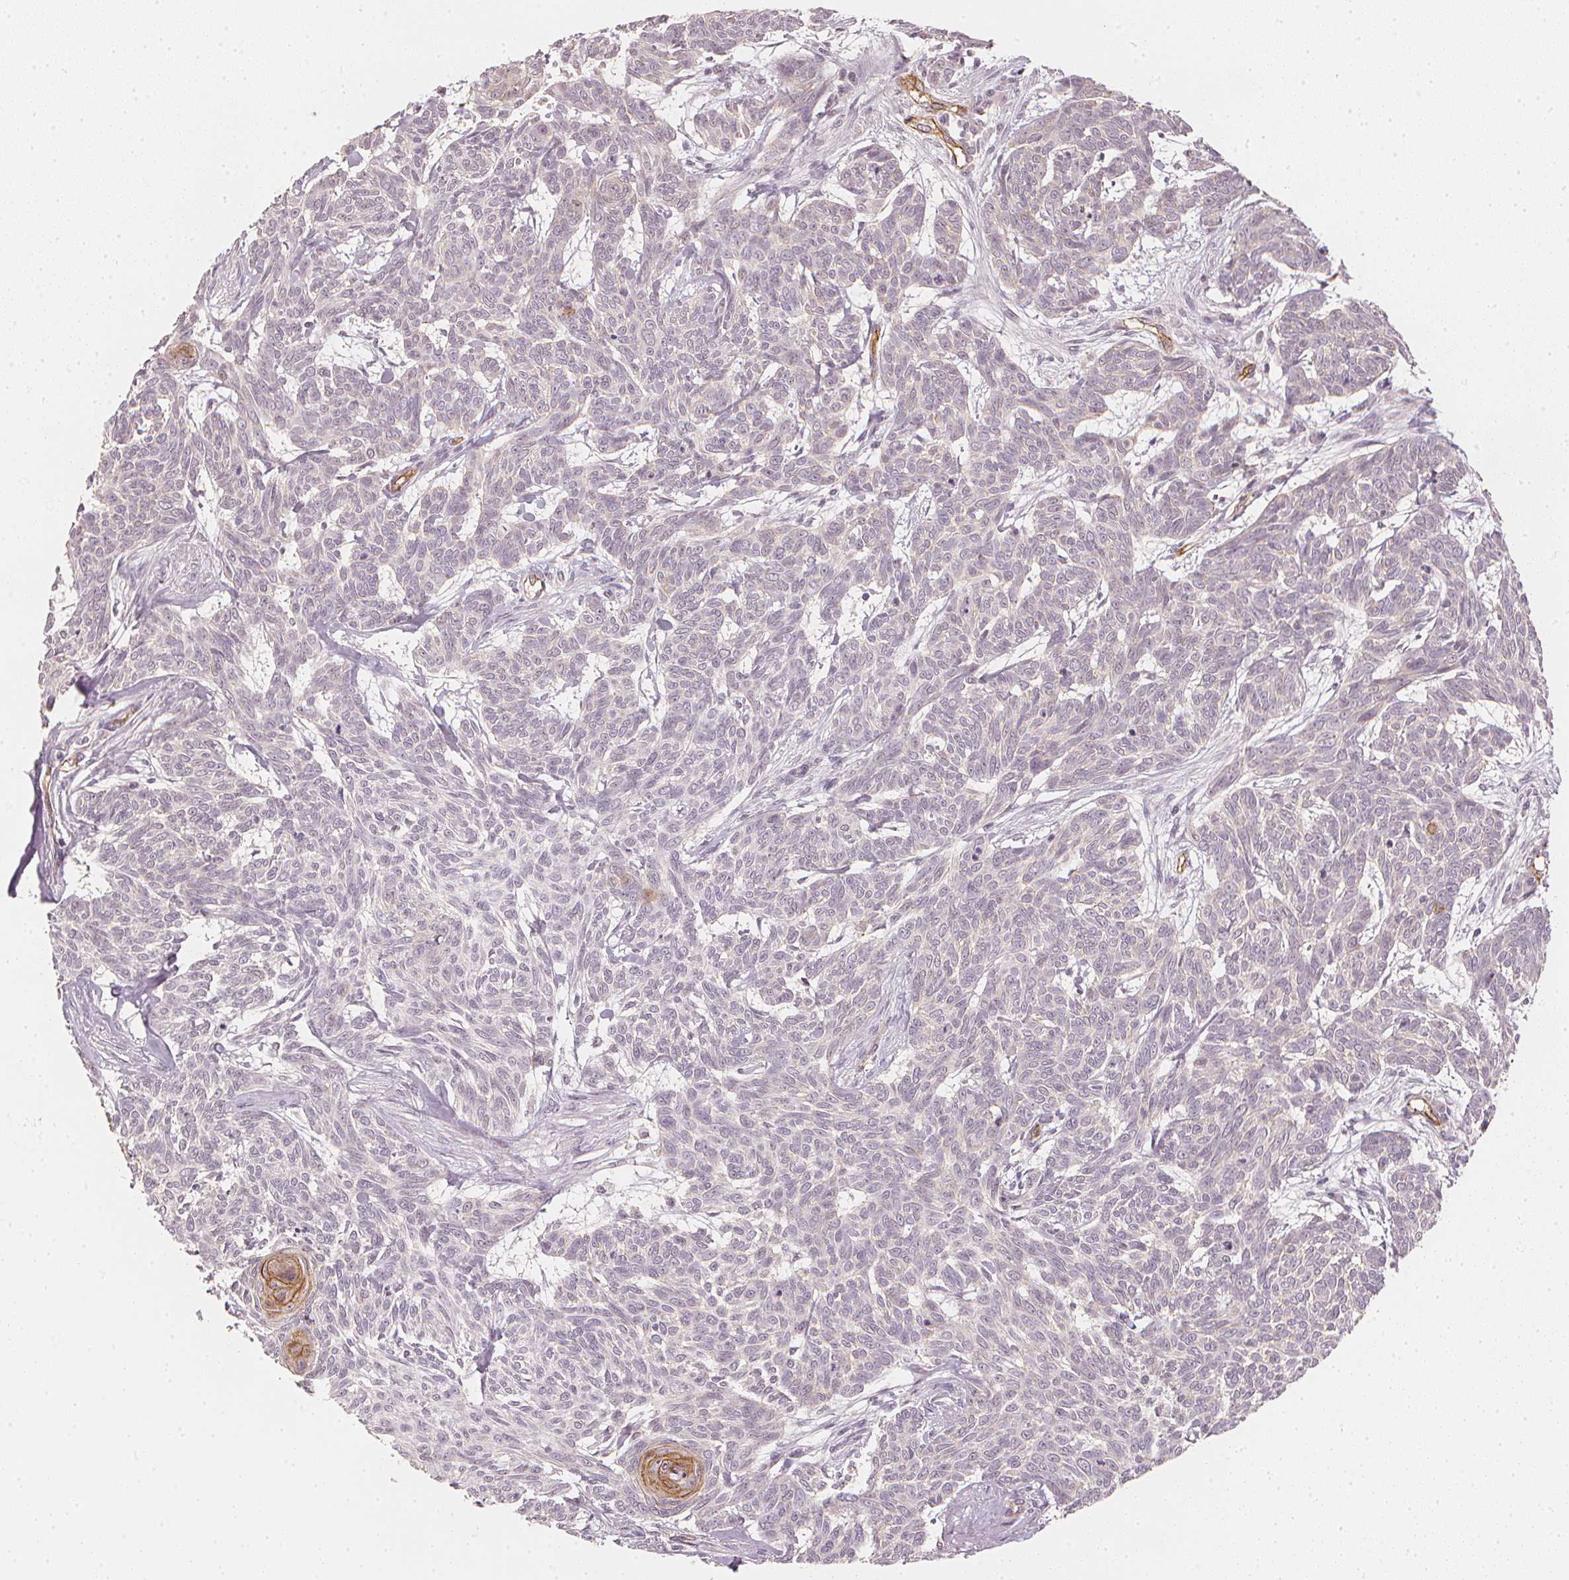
{"staining": {"intensity": "negative", "quantity": "none", "location": "none"}, "tissue": "skin cancer", "cell_type": "Tumor cells", "image_type": "cancer", "snomed": [{"axis": "morphology", "description": "Basal cell carcinoma"}, {"axis": "topography", "description": "Skin"}], "caption": "IHC photomicrograph of skin cancer stained for a protein (brown), which shows no staining in tumor cells.", "gene": "CIB1", "patient": {"sex": "female", "age": 93}}